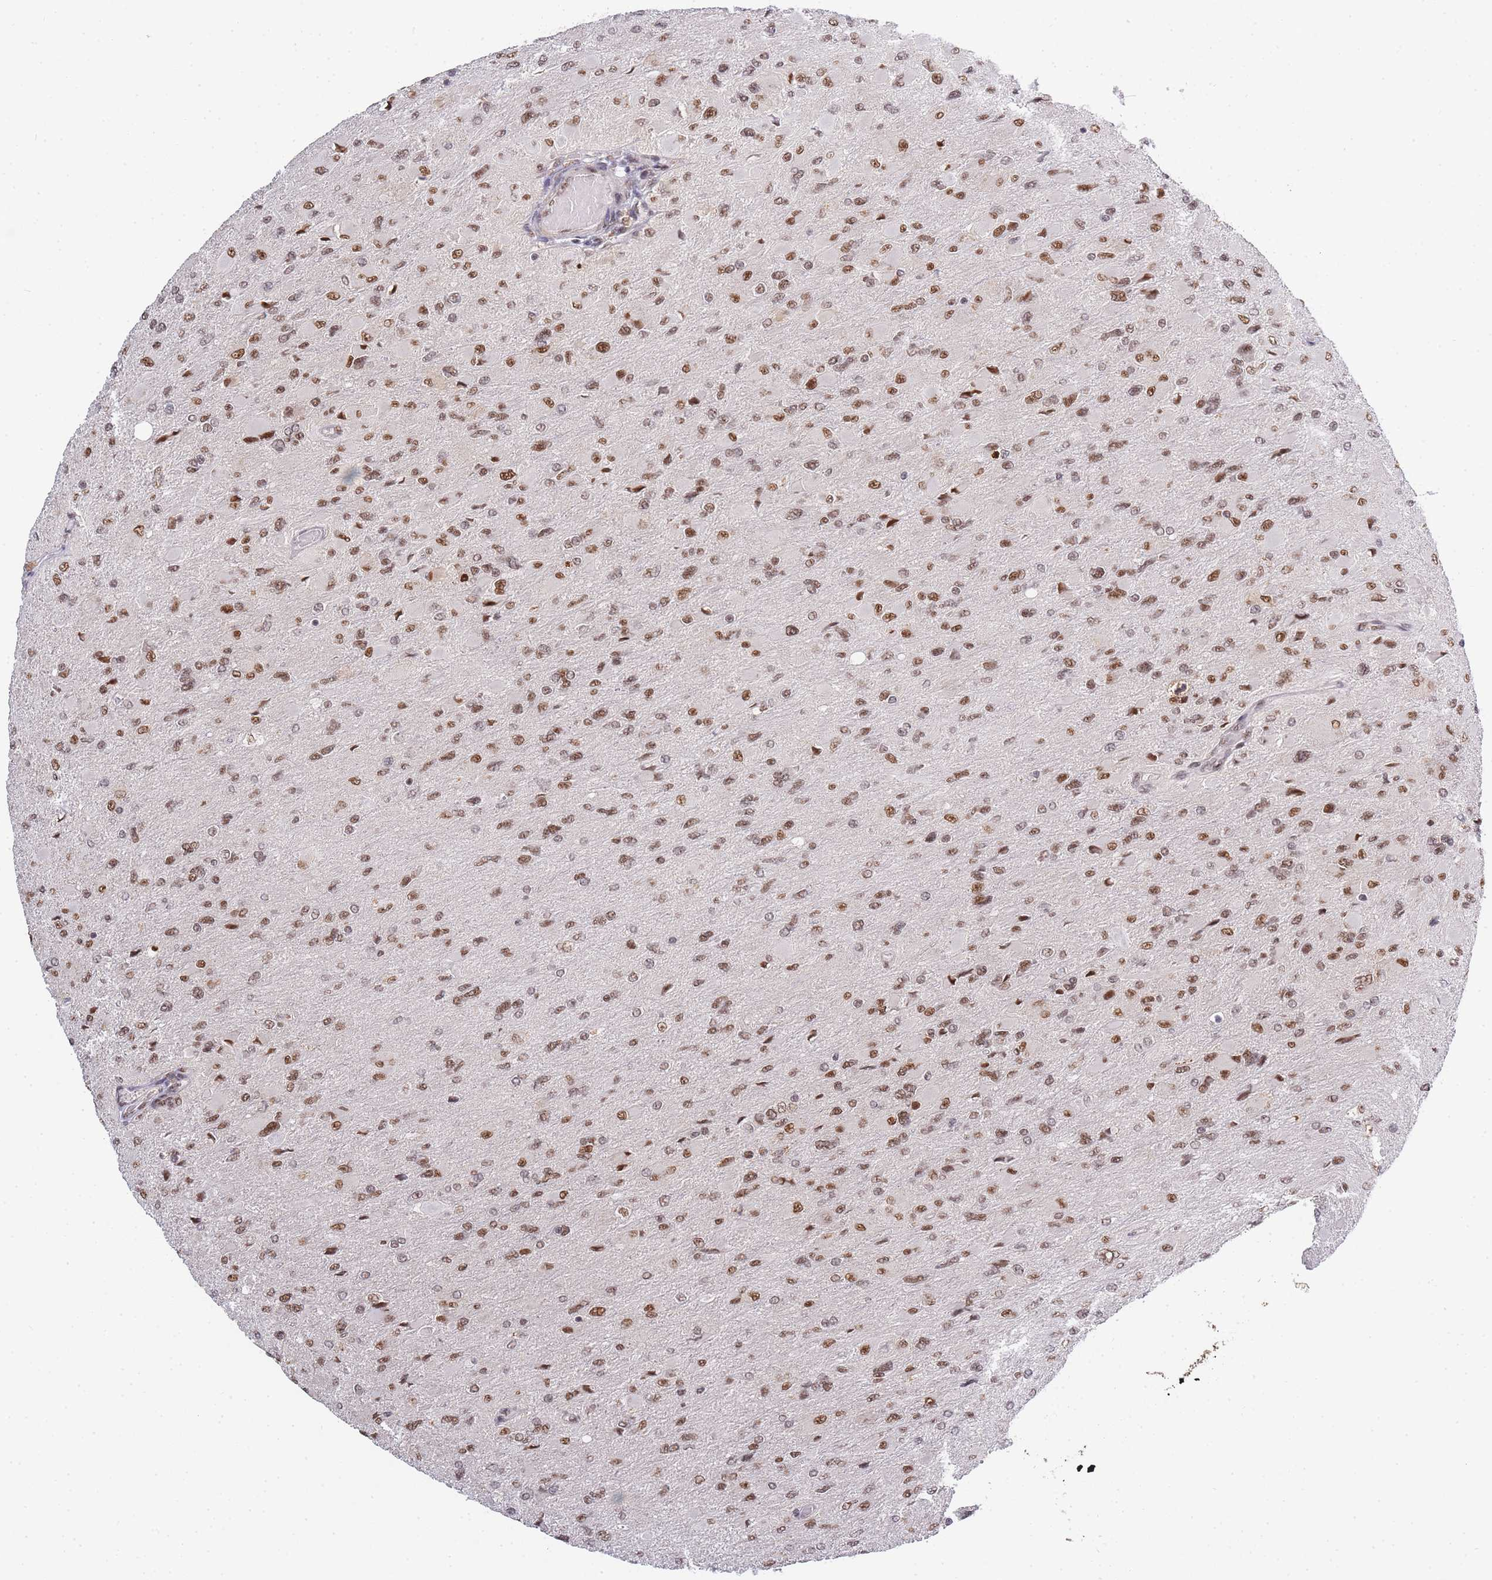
{"staining": {"intensity": "moderate", "quantity": ">75%", "location": "nuclear"}, "tissue": "glioma", "cell_type": "Tumor cells", "image_type": "cancer", "snomed": [{"axis": "morphology", "description": "Glioma, malignant, High grade"}, {"axis": "topography", "description": "Cerebral cortex"}], "caption": "An image of human glioma stained for a protein shows moderate nuclear brown staining in tumor cells.", "gene": "PRKDC", "patient": {"sex": "female", "age": 36}}